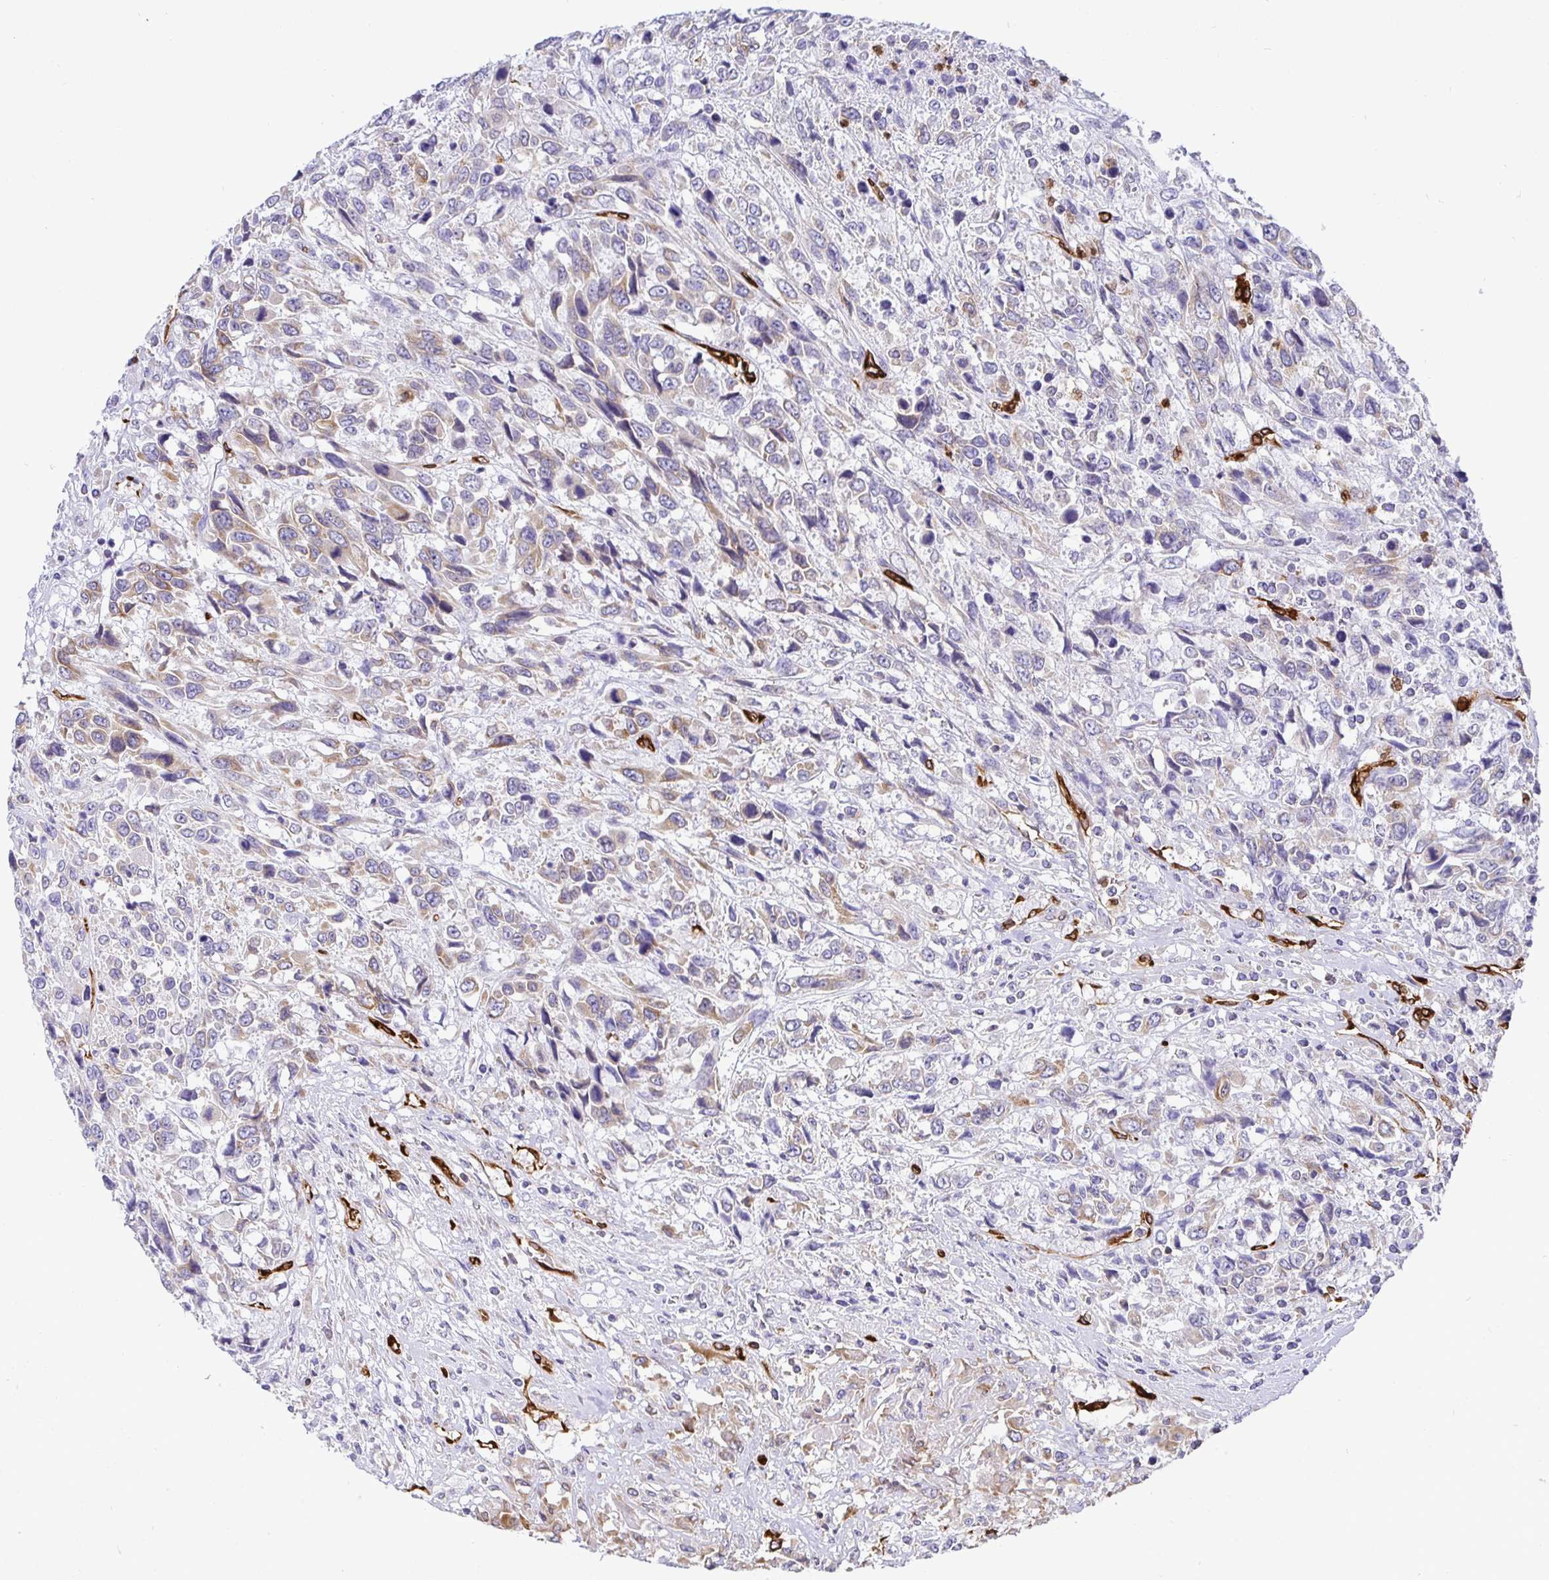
{"staining": {"intensity": "negative", "quantity": "none", "location": "none"}, "tissue": "urothelial cancer", "cell_type": "Tumor cells", "image_type": "cancer", "snomed": [{"axis": "morphology", "description": "Urothelial carcinoma, High grade"}, {"axis": "topography", "description": "Urinary bladder"}], "caption": "Protein analysis of urothelial cancer reveals no significant positivity in tumor cells.", "gene": "TP53I11", "patient": {"sex": "female", "age": 70}}